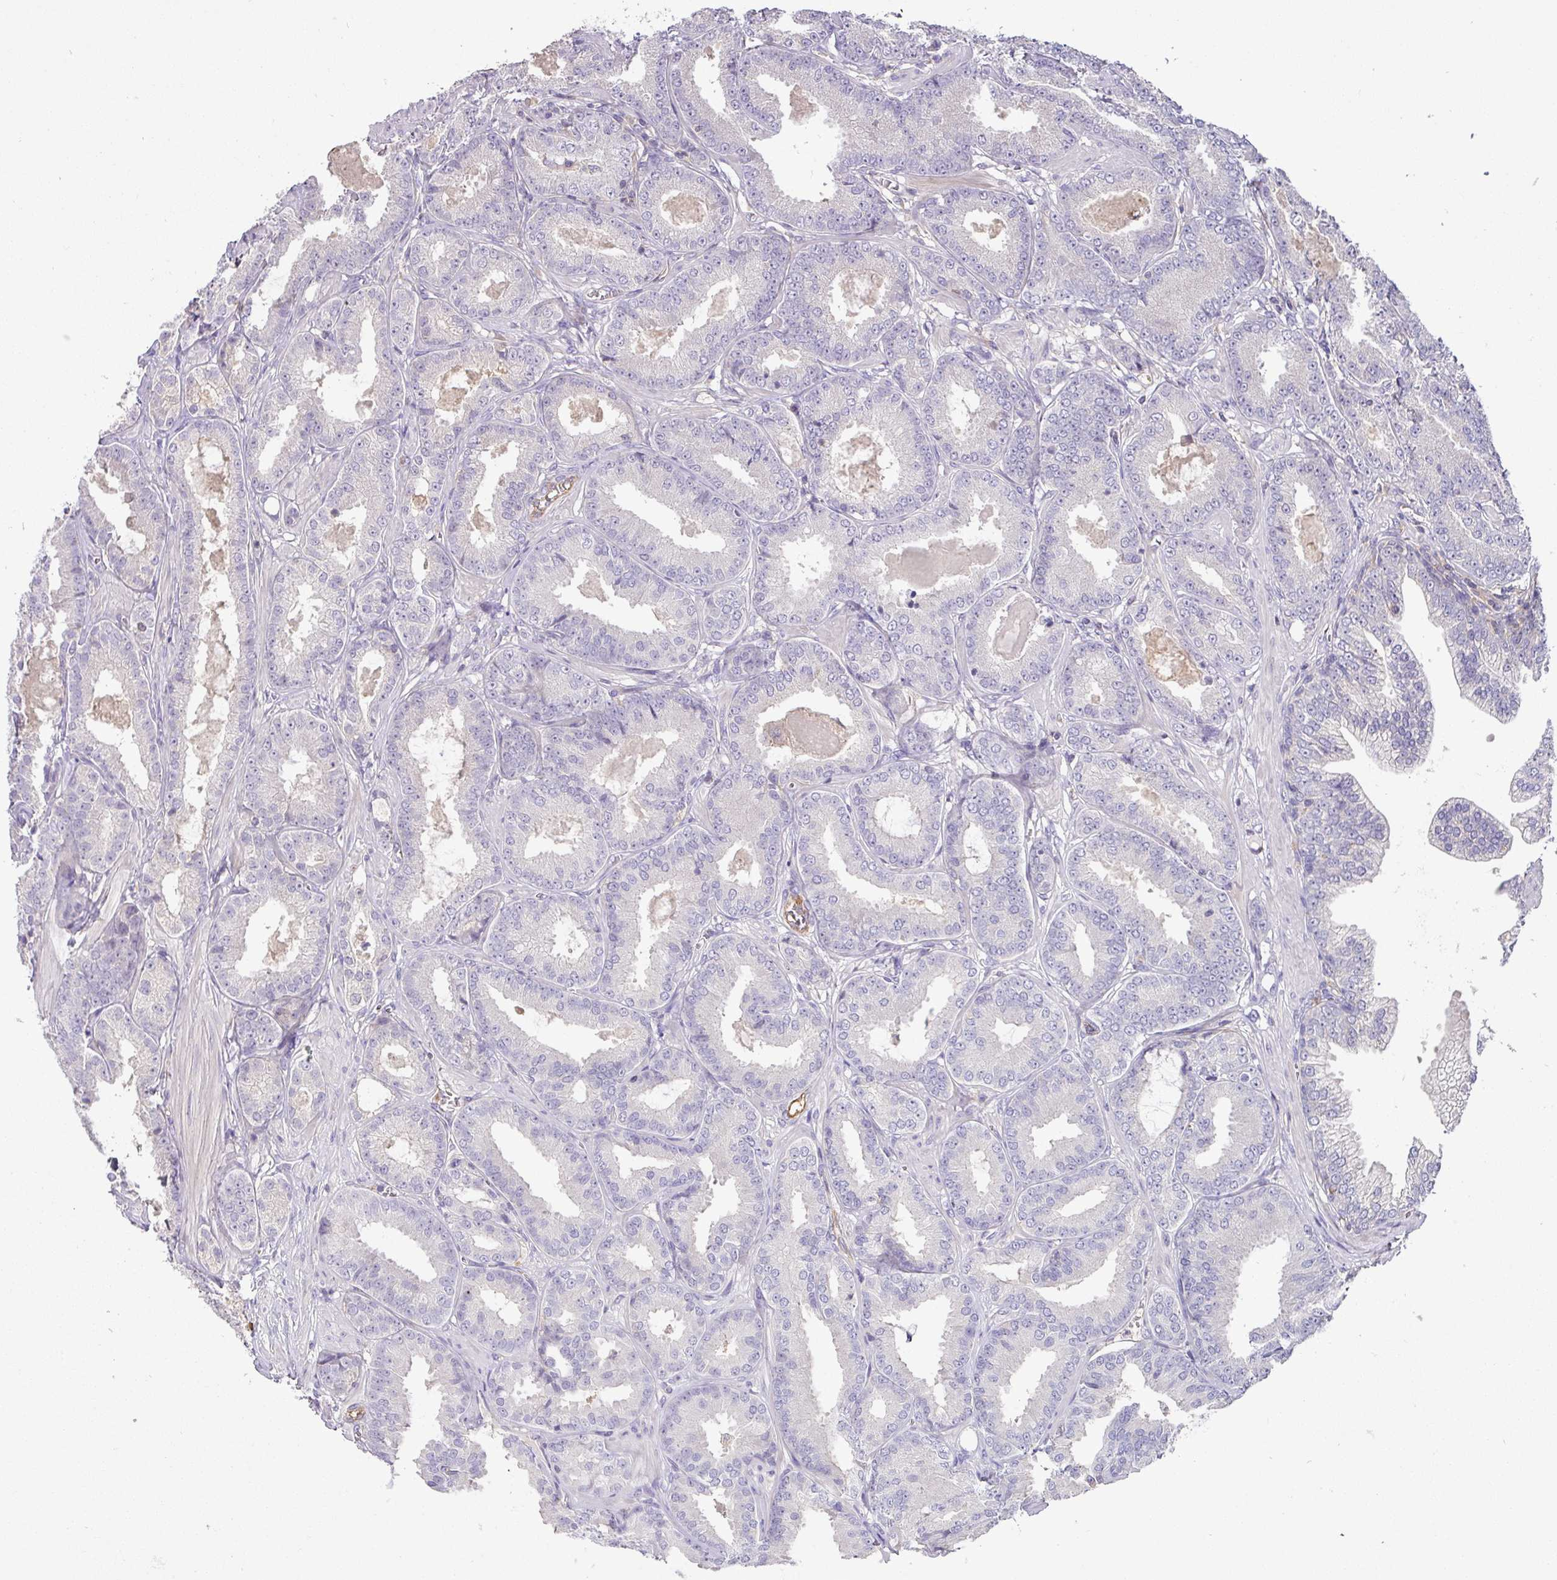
{"staining": {"intensity": "negative", "quantity": "none", "location": "none"}, "tissue": "prostate cancer", "cell_type": "Tumor cells", "image_type": "cancer", "snomed": [{"axis": "morphology", "description": "Adenocarcinoma, High grade"}, {"axis": "topography", "description": "Prostate"}], "caption": "Immunohistochemistry (IHC) histopathology image of human prostate adenocarcinoma (high-grade) stained for a protein (brown), which displays no expression in tumor cells.", "gene": "HOXC13", "patient": {"sex": "male", "age": 71}}